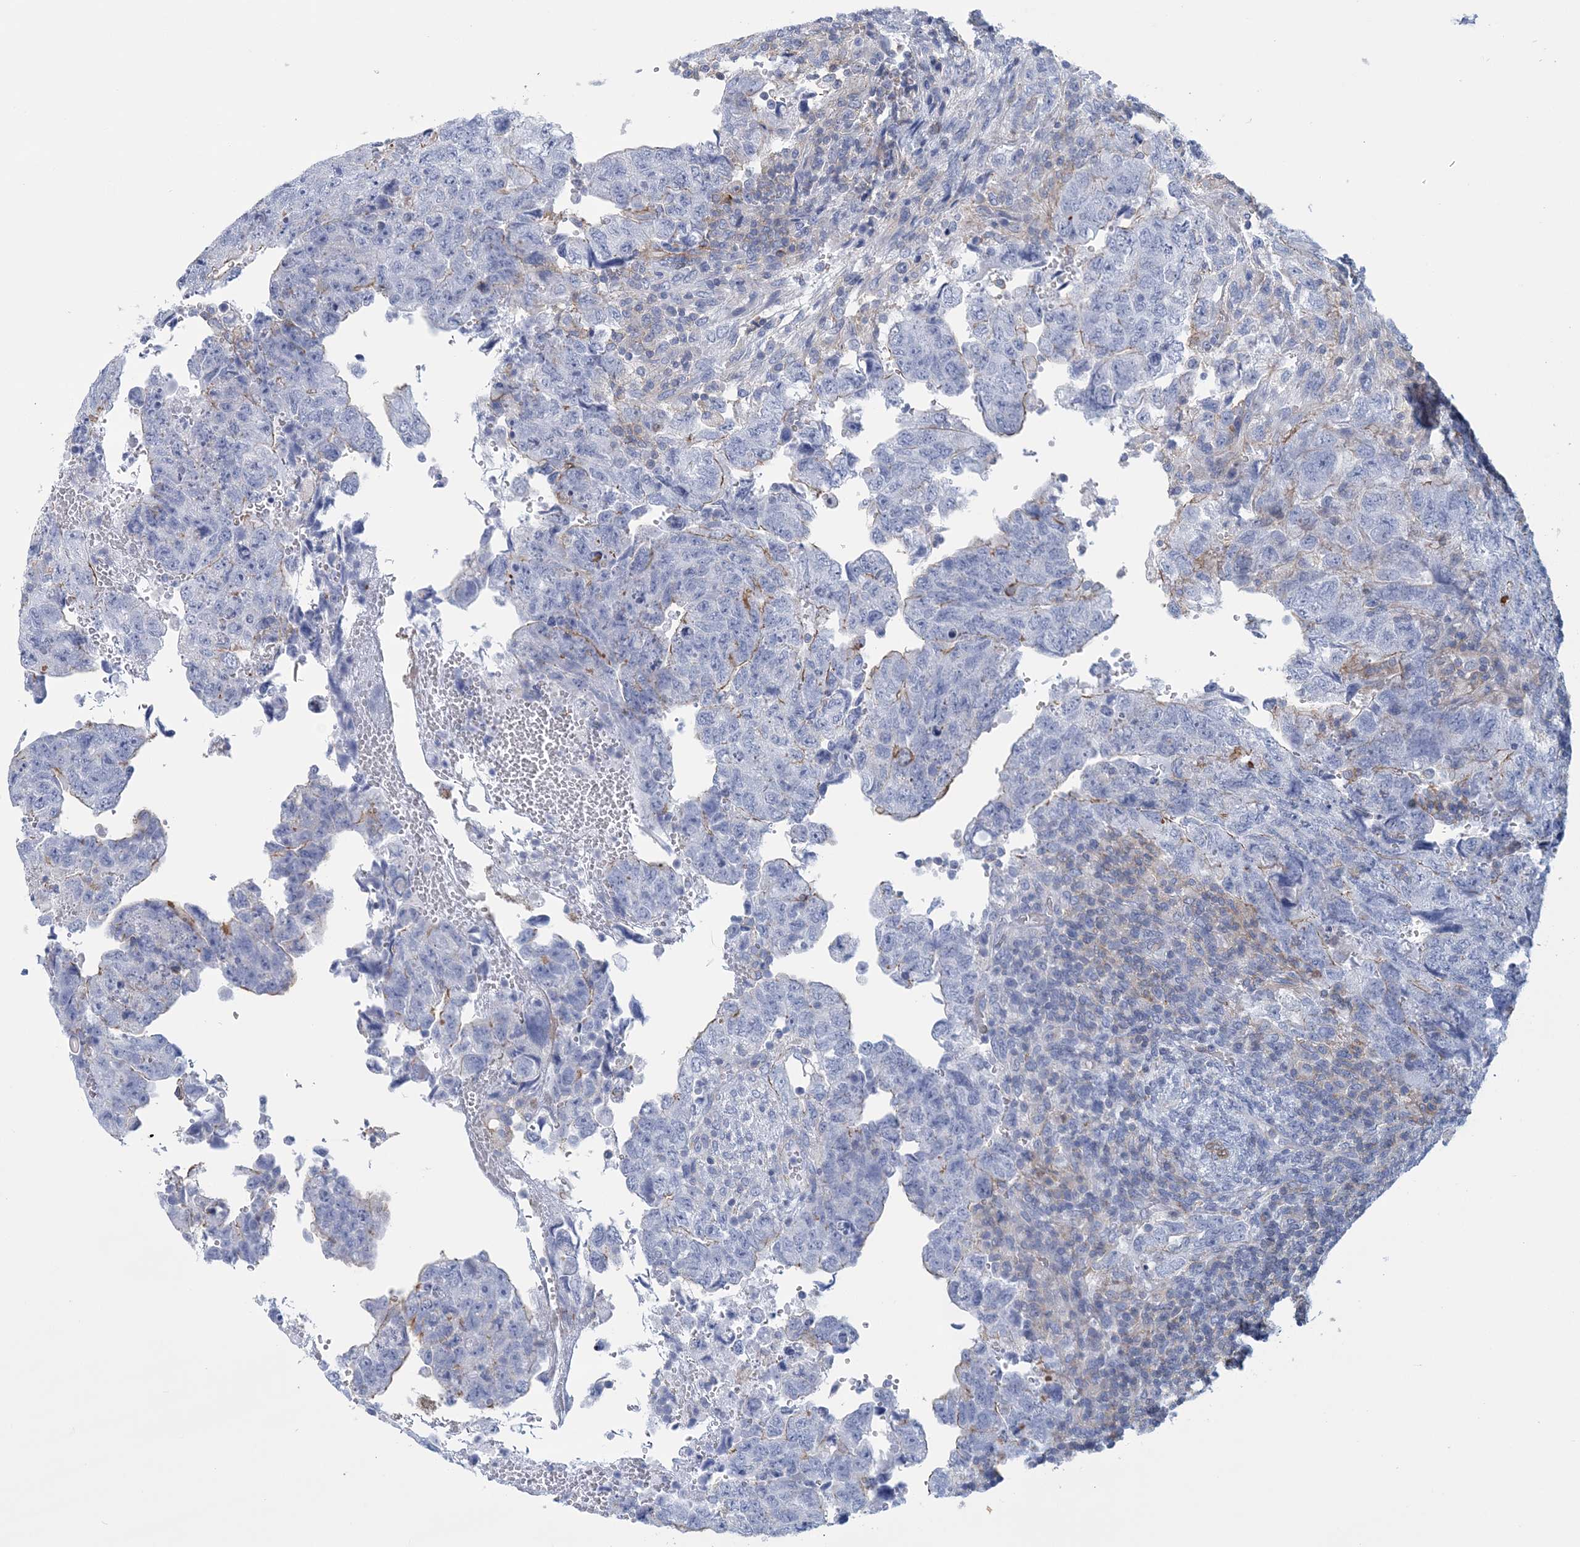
{"staining": {"intensity": "weak", "quantity": "<25%", "location": "cytoplasmic/membranous"}, "tissue": "testis cancer", "cell_type": "Tumor cells", "image_type": "cancer", "snomed": [{"axis": "morphology", "description": "Carcinoma, Embryonal, NOS"}, {"axis": "topography", "description": "Testis"}], "caption": "Testis embryonal carcinoma stained for a protein using IHC displays no positivity tumor cells.", "gene": "C11orf21", "patient": {"sex": "male", "age": 36}}